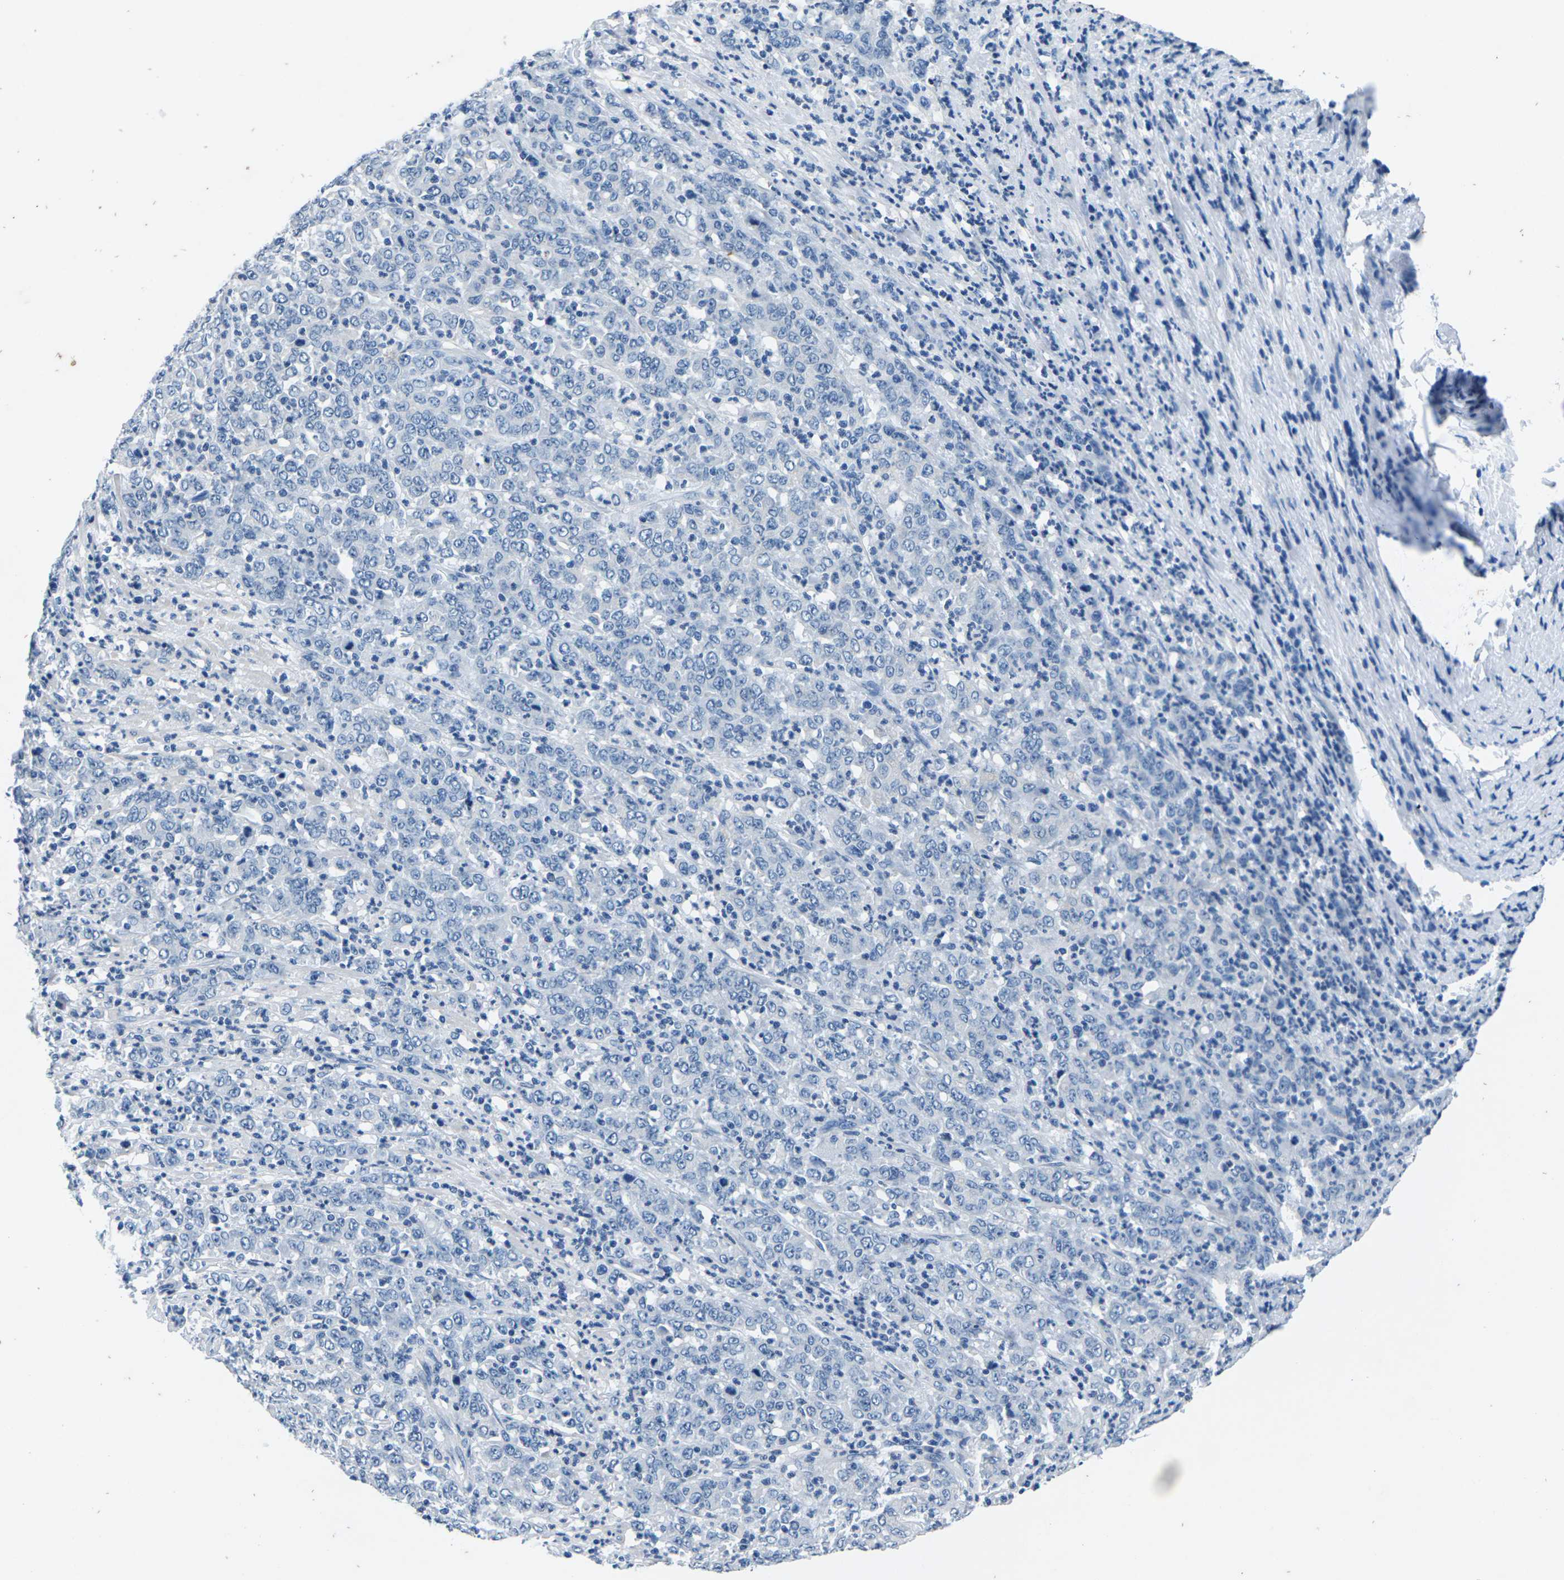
{"staining": {"intensity": "negative", "quantity": "none", "location": "none"}, "tissue": "stomach cancer", "cell_type": "Tumor cells", "image_type": "cancer", "snomed": [{"axis": "morphology", "description": "Adenocarcinoma, NOS"}, {"axis": "topography", "description": "Stomach, lower"}], "caption": "Adenocarcinoma (stomach) was stained to show a protein in brown. There is no significant positivity in tumor cells.", "gene": "UMOD", "patient": {"sex": "female", "age": 71}}